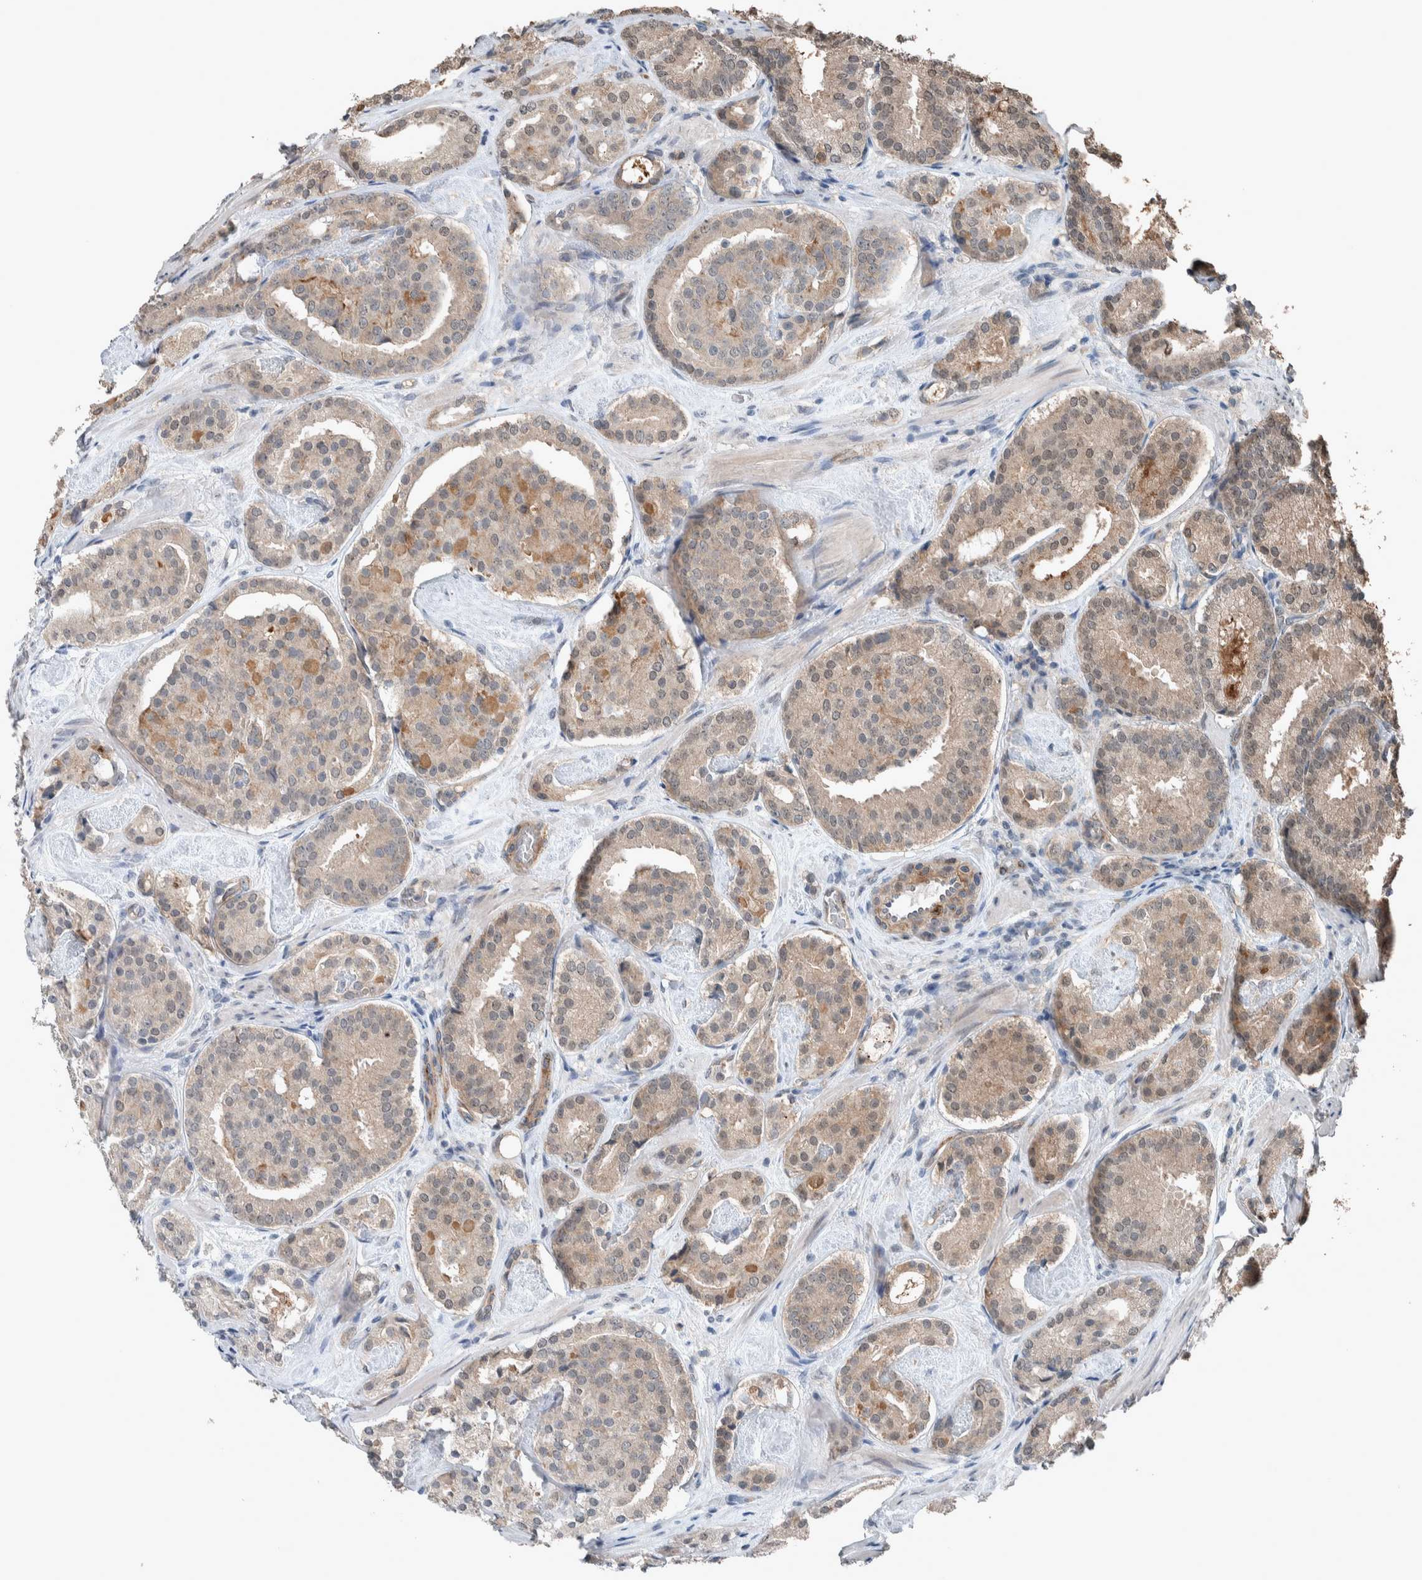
{"staining": {"intensity": "moderate", "quantity": "25%-75%", "location": "cytoplasmic/membranous"}, "tissue": "prostate cancer", "cell_type": "Tumor cells", "image_type": "cancer", "snomed": [{"axis": "morphology", "description": "Adenocarcinoma, Low grade"}, {"axis": "topography", "description": "Prostate"}], "caption": "Protein expression by IHC displays moderate cytoplasmic/membranous expression in about 25%-75% of tumor cells in adenocarcinoma (low-grade) (prostate).", "gene": "MYO1E", "patient": {"sex": "male", "age": 69}}